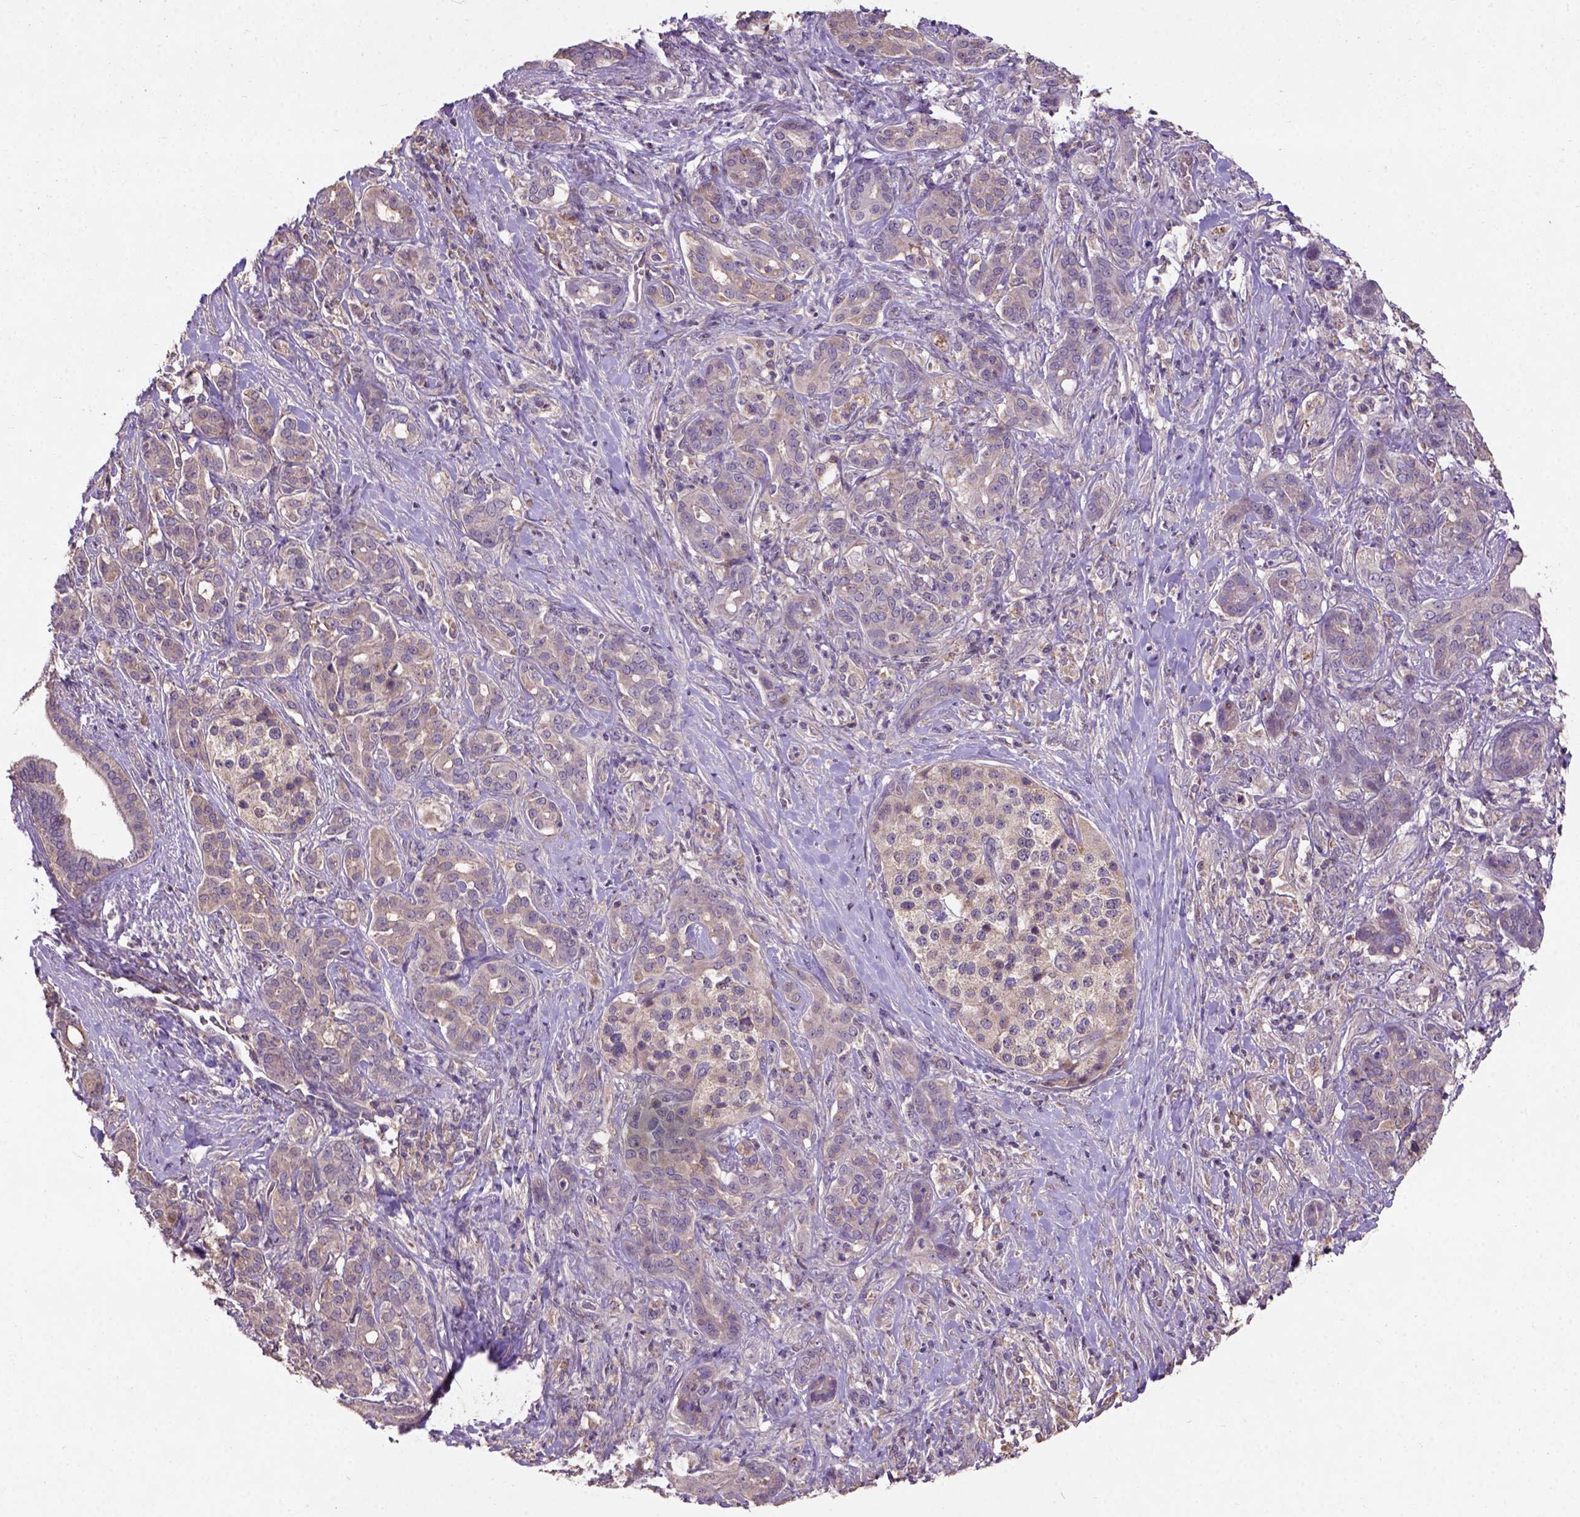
{"staining": {"intensity": "moderate", "quantity": ">75%", "location": "cytoplasmic/membranous"}, "tissue": "pancreatic cancer", "cell_type": "Tumor cells", "image_type": "cancer", "snomed": [{"axis": "morphology", "description": "Normal tissue, NOS"}, {"axis": "morphology", "description": "Inflammation, NOS"}, {"axis": "morphology", "description": "Adenocarcinoma, NOS"}, {"axis": "topography", "description": "Pancreas"}], "caption": "IHC of pancreatic cancer (adenocarcinoma) displays medium levels of moderate cytoplasmic/membranous staining in approximately >75% of tumor cells.", "gene": "KBTBD8", "patient": {"sex": "male", "age": 57}}